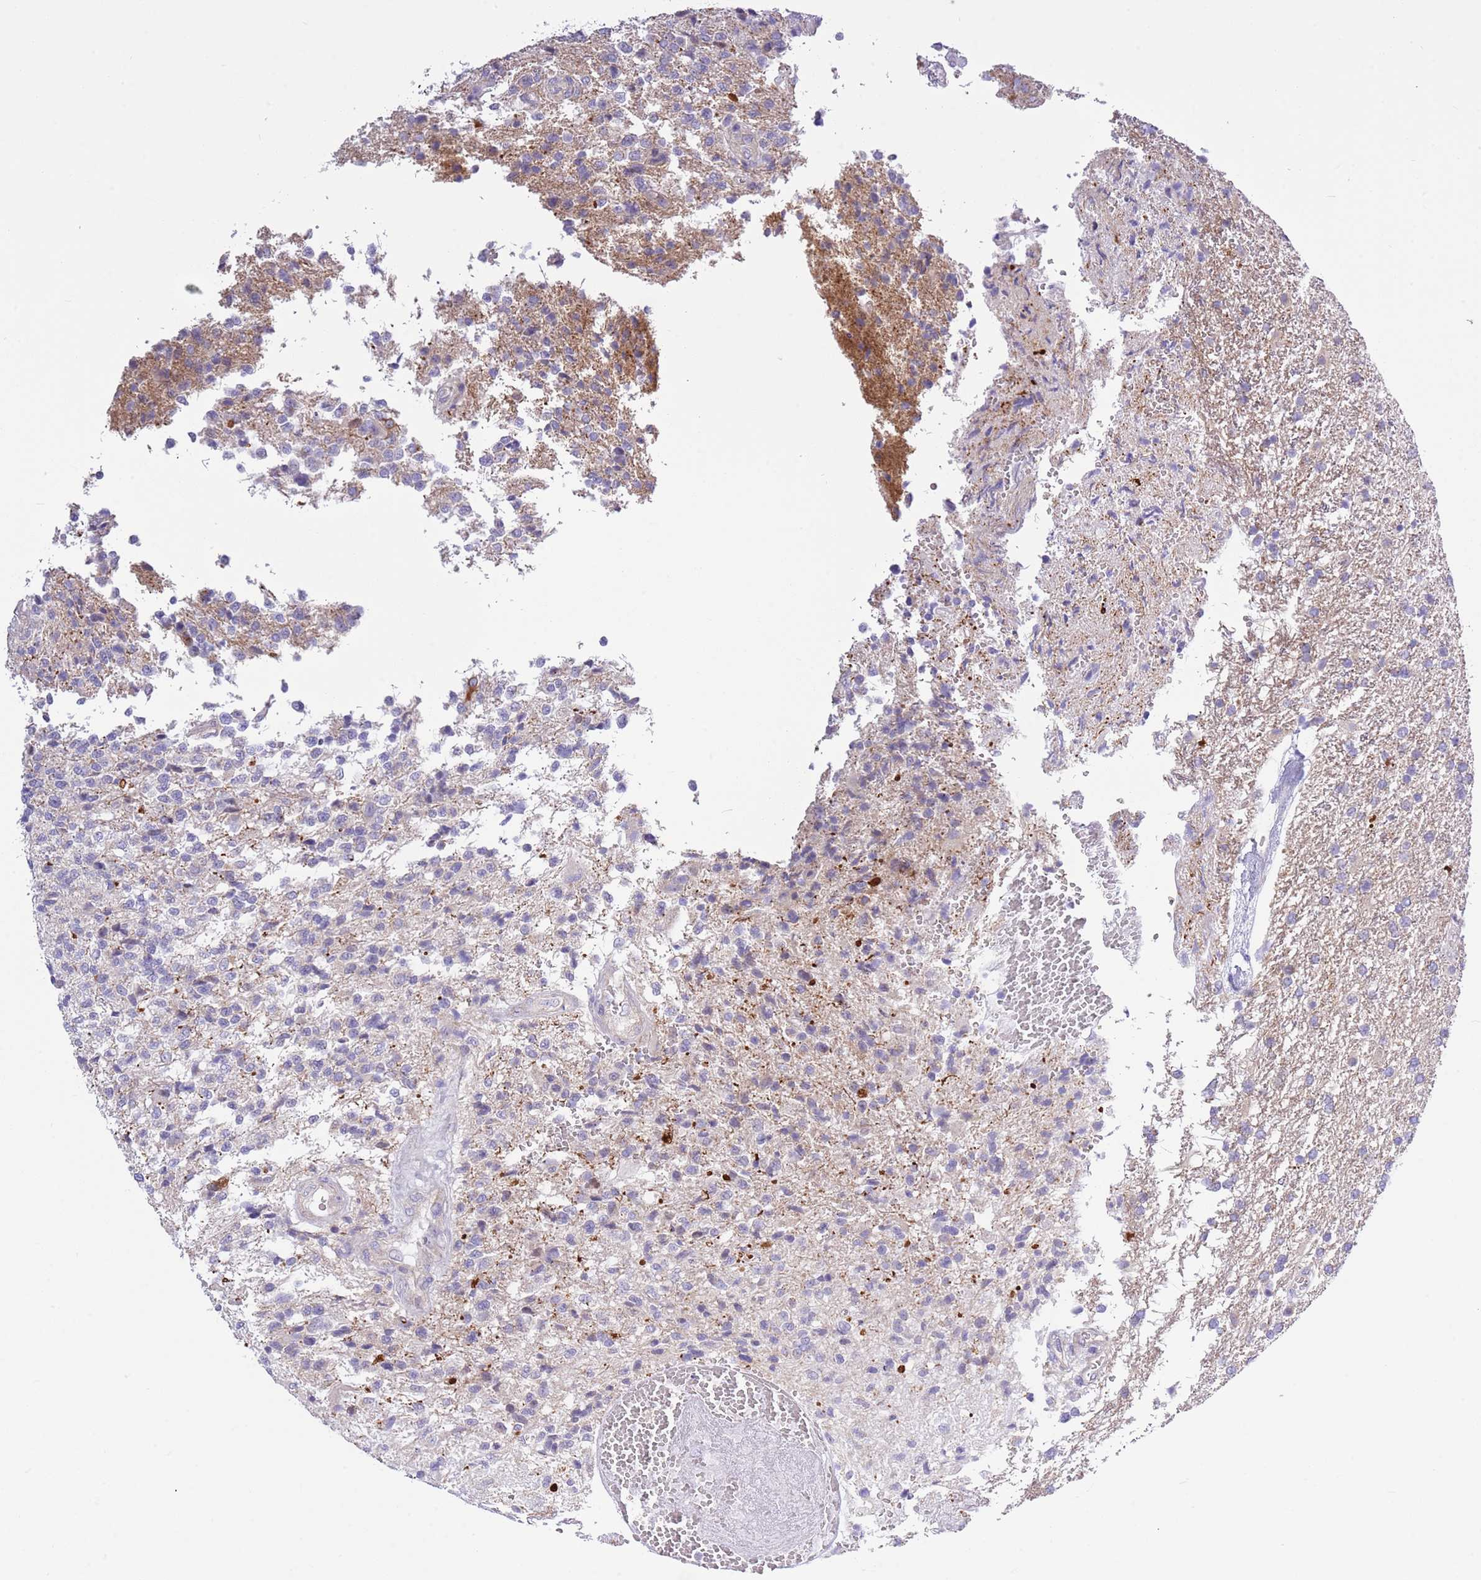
{"staining": {"intensity": "negative", "quantity": "none", "location": "none"}, "tissue": "glioma", "cell_type": "Tumor cells", "image_type": "cancer", "snomed": [{"axis": "morphology", "description": "Glioma, malignant, High grade"}, {"axis": "topography", "description": "Brain"}], "caption": "This is an immunohistochemistry (IHC) photomicrograph of glioma. There is no staining in tumor cells.", "gene": "NET1", "patient": {"sex": "male", "age": 56}}